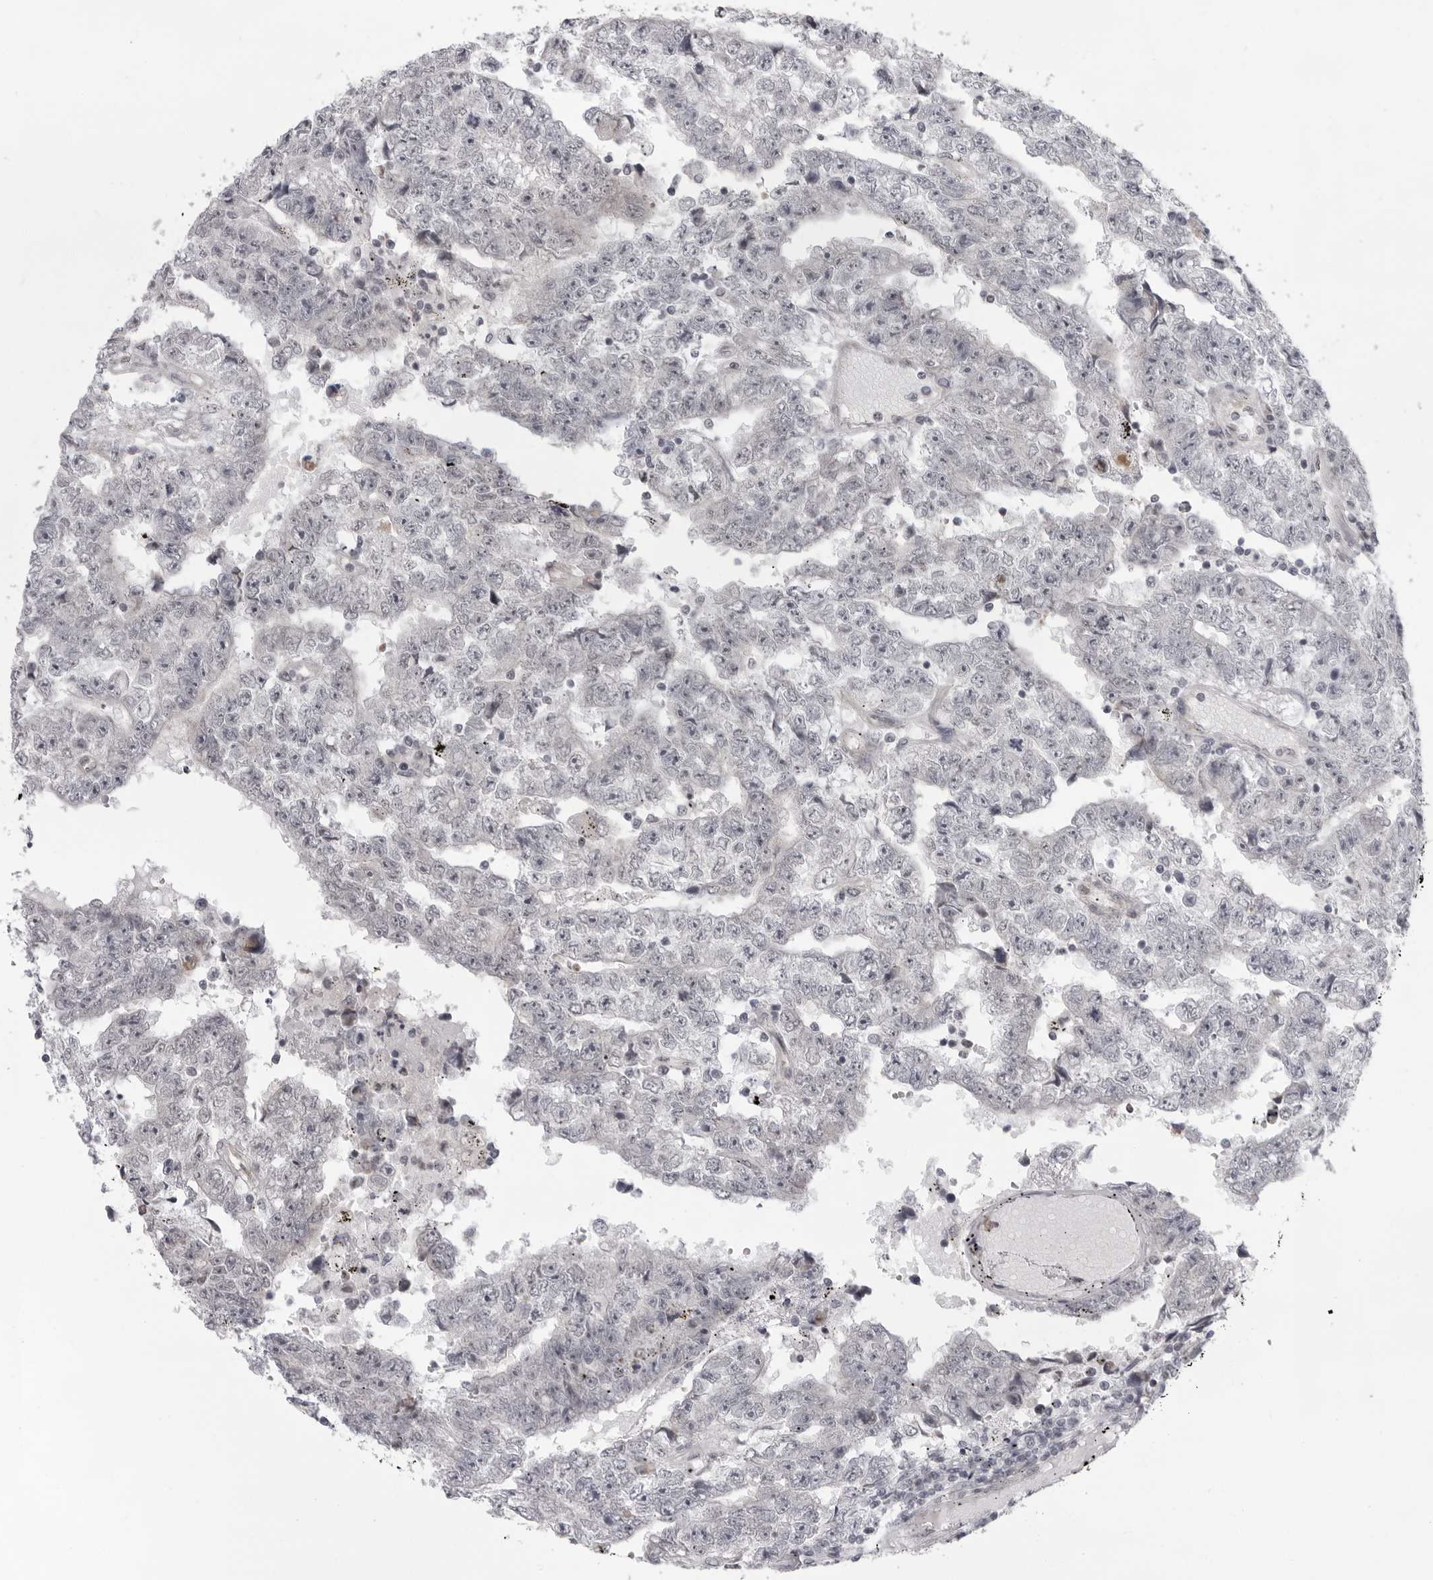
{"staining": {"intensity": "negative", "quantity": "none", "location": "none"}, "tissue": "testis cancer", "cell_type": "Tumor cells", "image_type": "cancer", "snomed": [{"axis": "morphology", "description": "Carcinoma, Embryonal, NOS"}, {"axis": "topography", "description": "Testis"}], "caption": "This image is of embryonal carcinoma (testis) stained with immunohistochemistry (IHC) to label a protein in brown with the nuclei are counter-stained blue. There is no positivity in tumor cells.", "gene": "MAPK12", "patient": {"sex": "male", "age": 25}}